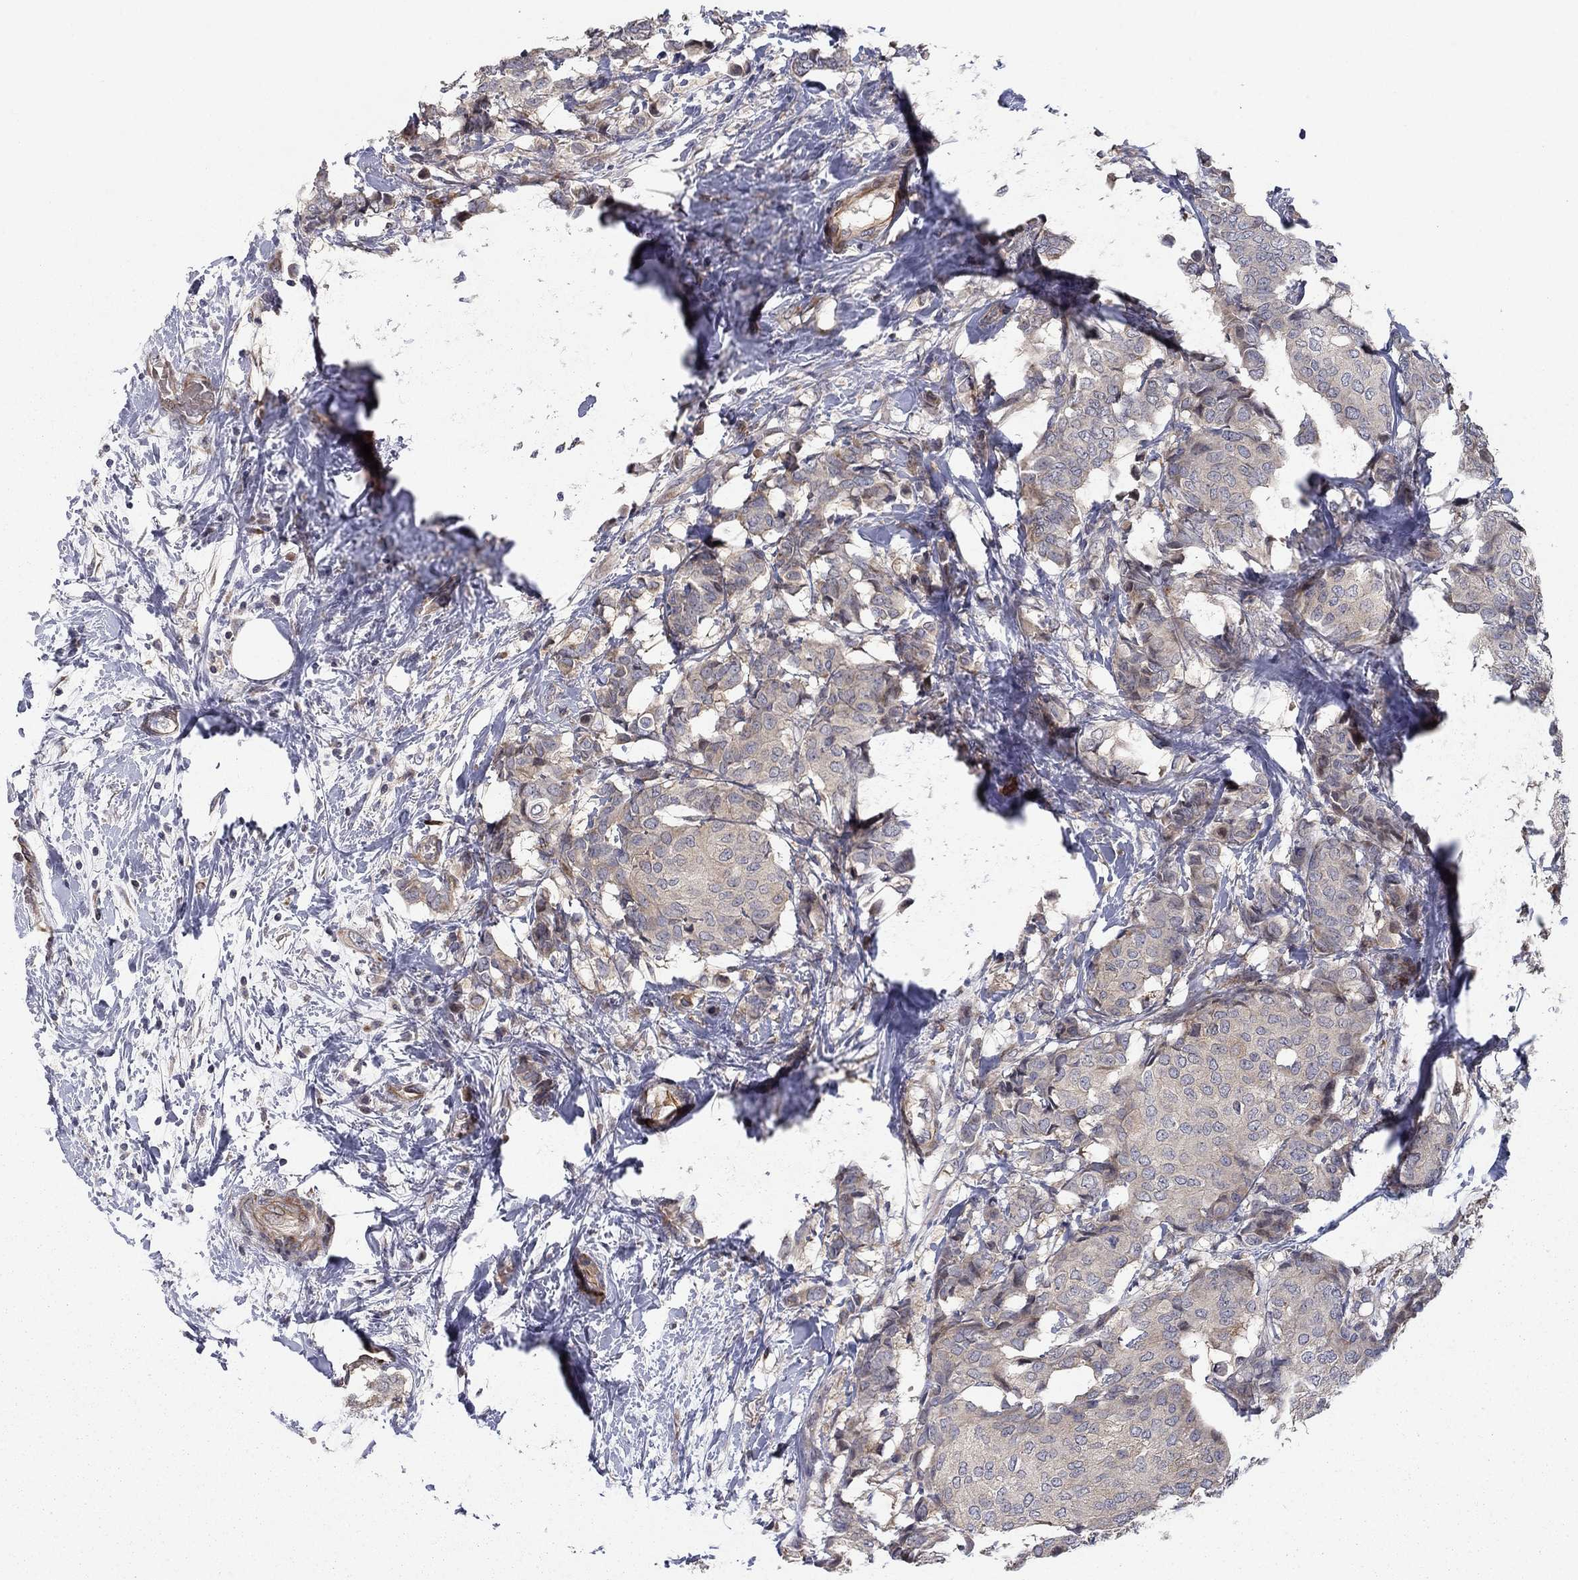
{"staining": {"intensity": "weak", "quantity": "25%-75%", "location": "cytoplasmic/membranous"}, "tissue": "breast cancer", "cell_type": "Tumor cells", "image_type": "cancer", "snomed": [{"axis": "morphology", "description": "Duct carcinoma"}, {"axis": "topography", "description": "Breast"}], "caption": "A high-resolution image shows immunohistochemistry (IHC) staining of breast cancer, which reveals weak cytoplasmic/membranous staining in approximately 25%-75% of tumor cells.", "gene": "BCL11A", "patient": {"sex": "female", "age": 75}}